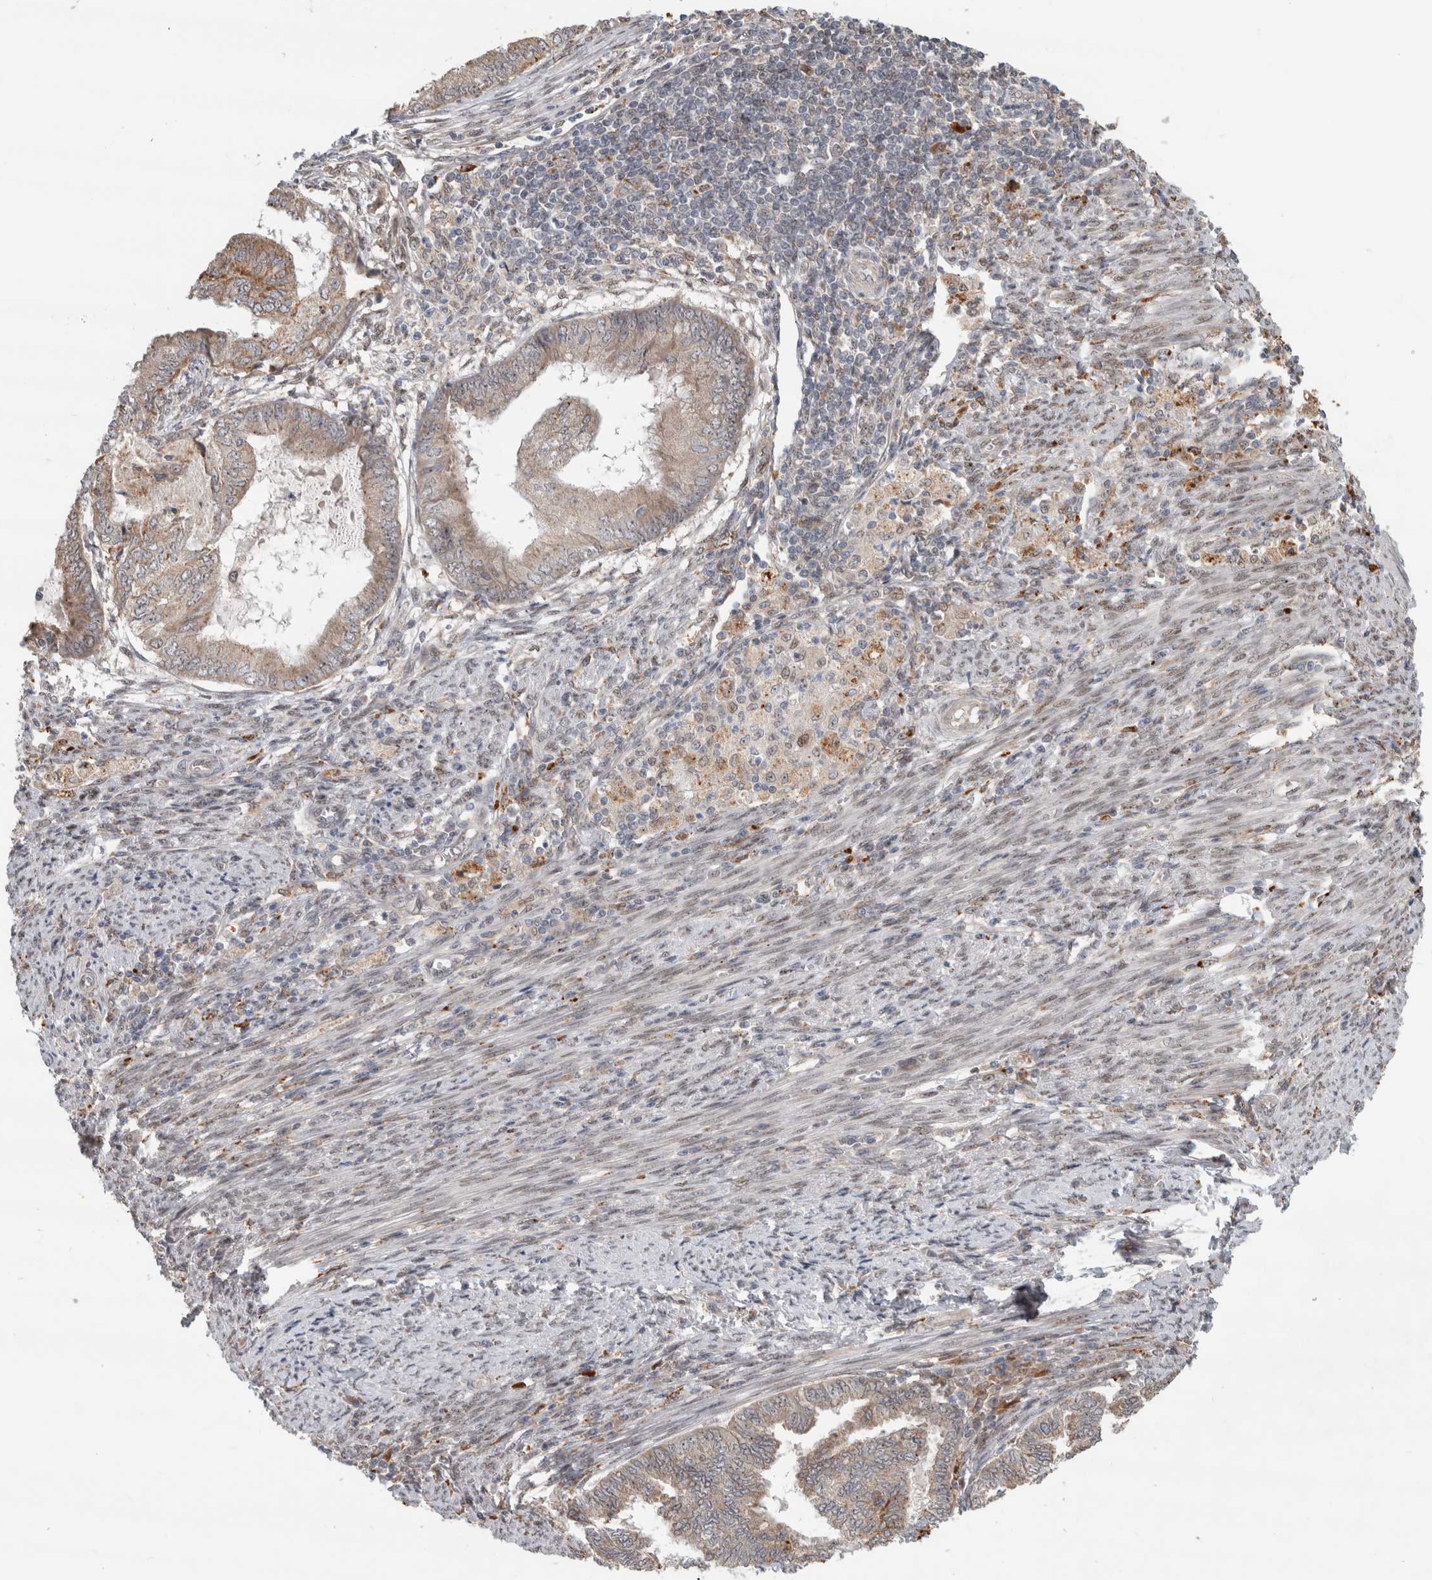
{"staining": {"intensity": "moderate", "quantity": ">75%", "location": "cytoplasmic/membranous"}, "tissue": "endometrial cancer", "cell_type": "Tumor cells", "image_type": "cancer", "snomed": [{"axis": "morphology", "description": "Polyp, NOS"}, {"axis": "morphology", "description": "Adenocarcinoma, NOS"}, {"axis": "morphology", "description": "Adenoma, NOS"}, {"axis": "topography", "description": "Endometrium"}], "caption": "A photomicrograph showing moderate cytoplasmic/membranous positivity in about >75% of tumor cells in endometrial cancer (adenocarcinoma), as visualized by brown immunohistochemical staining.", "gene": "NAB2", "patient": {"sex": "female", "age": 79}}